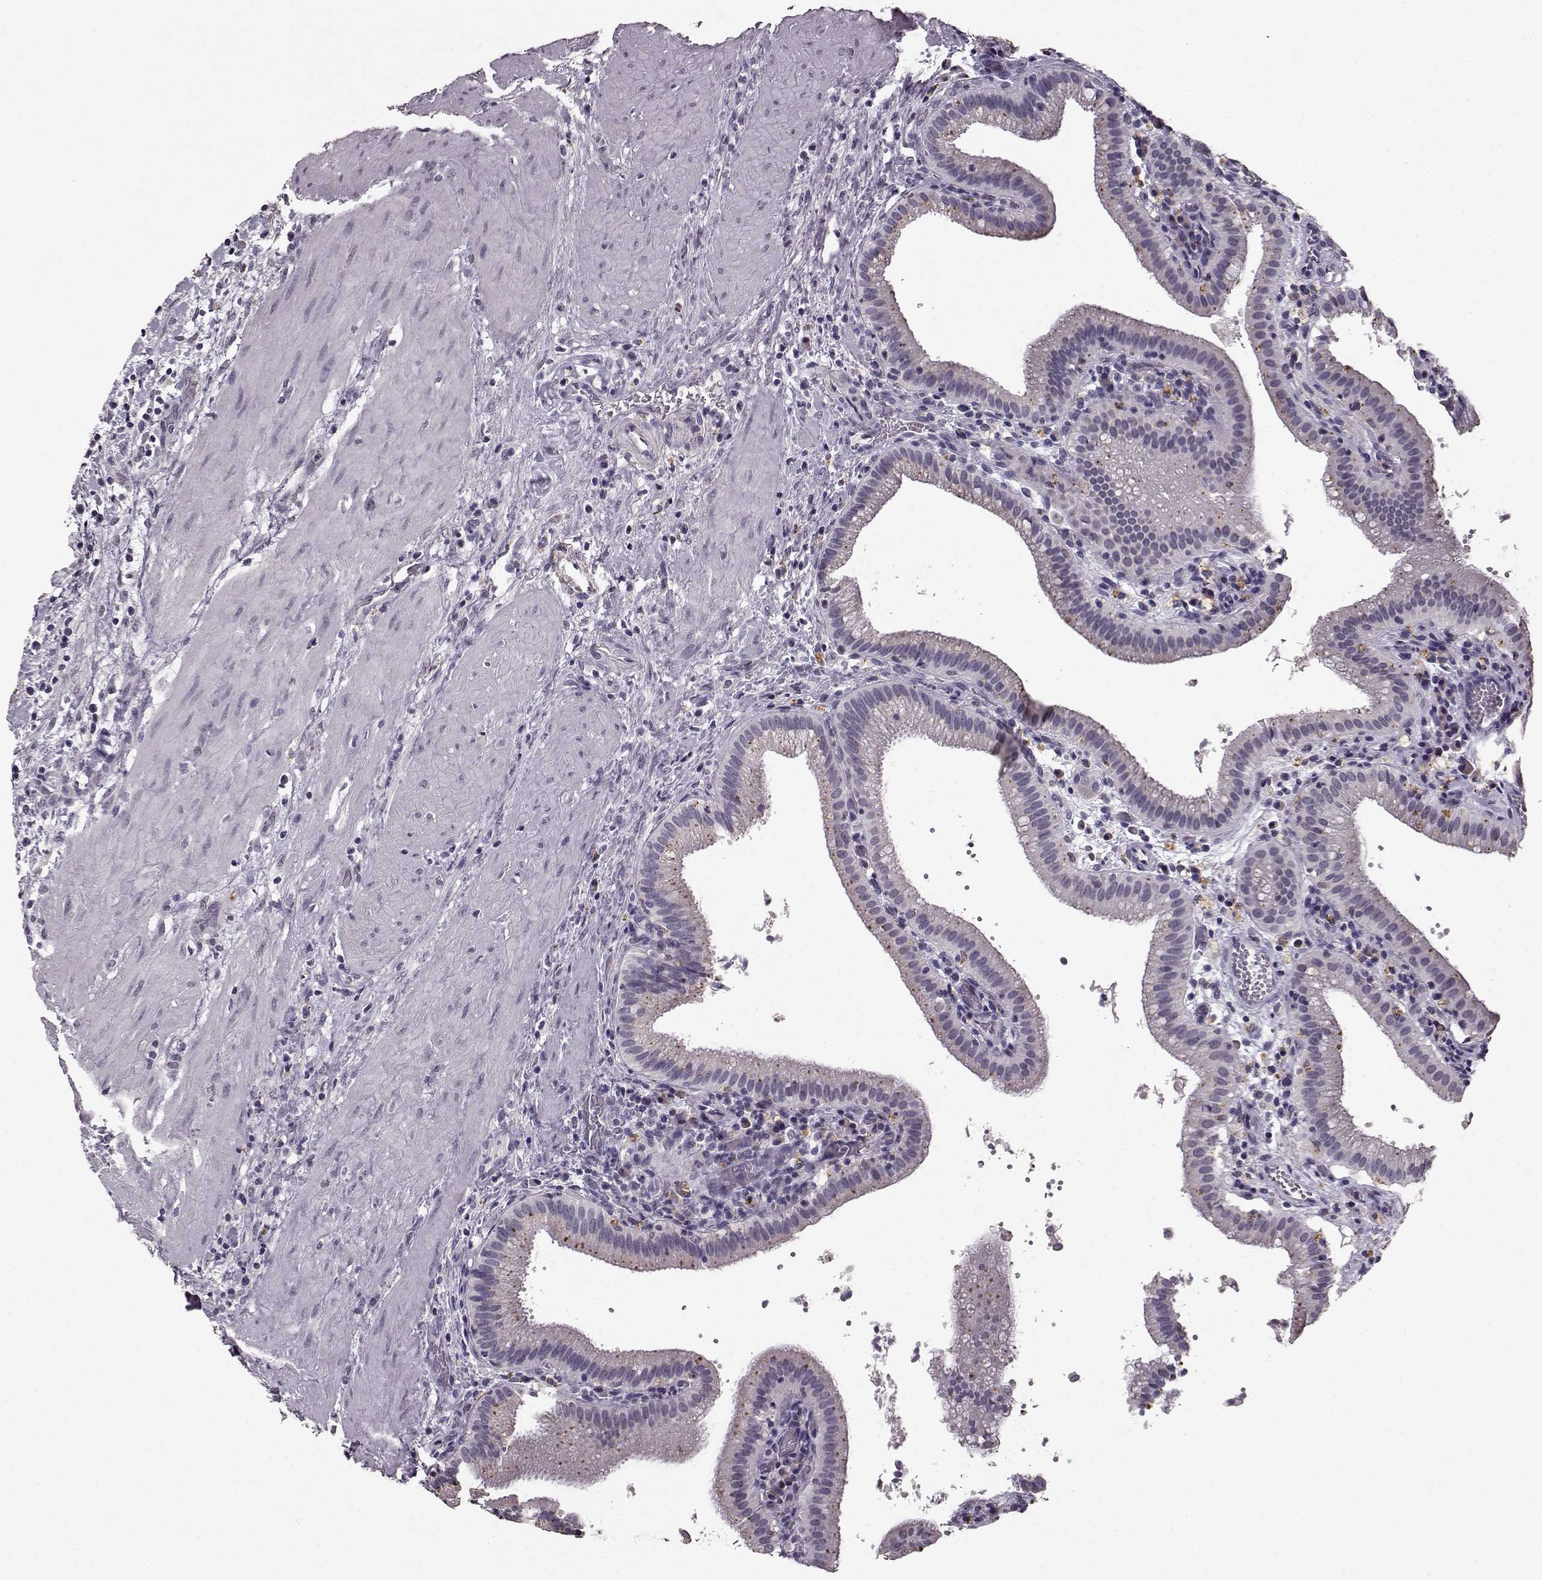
{"staining": {"intensity": "weak", "quantity": "<25%", "location": "nuclear"}, "tissue": "gallbladder", "cell_type": "Glandular cells", "image_type": "normal", "snomed": [{"axis": "morphology", "description": "Normal tissue, NOS"}, {"axis": "topography", "description": "Gallbladder"}], "caption": "The histopathology image exhibits no staining of glandular cells in benign gallbladder. The staining is performed using DAB (3,3'-diaminobenzidine) brown chromogen with nuclei counter-stained in using hematoxylin.", "gene": "RP1L1", "patient": {"sex": "male", "age": 42}}